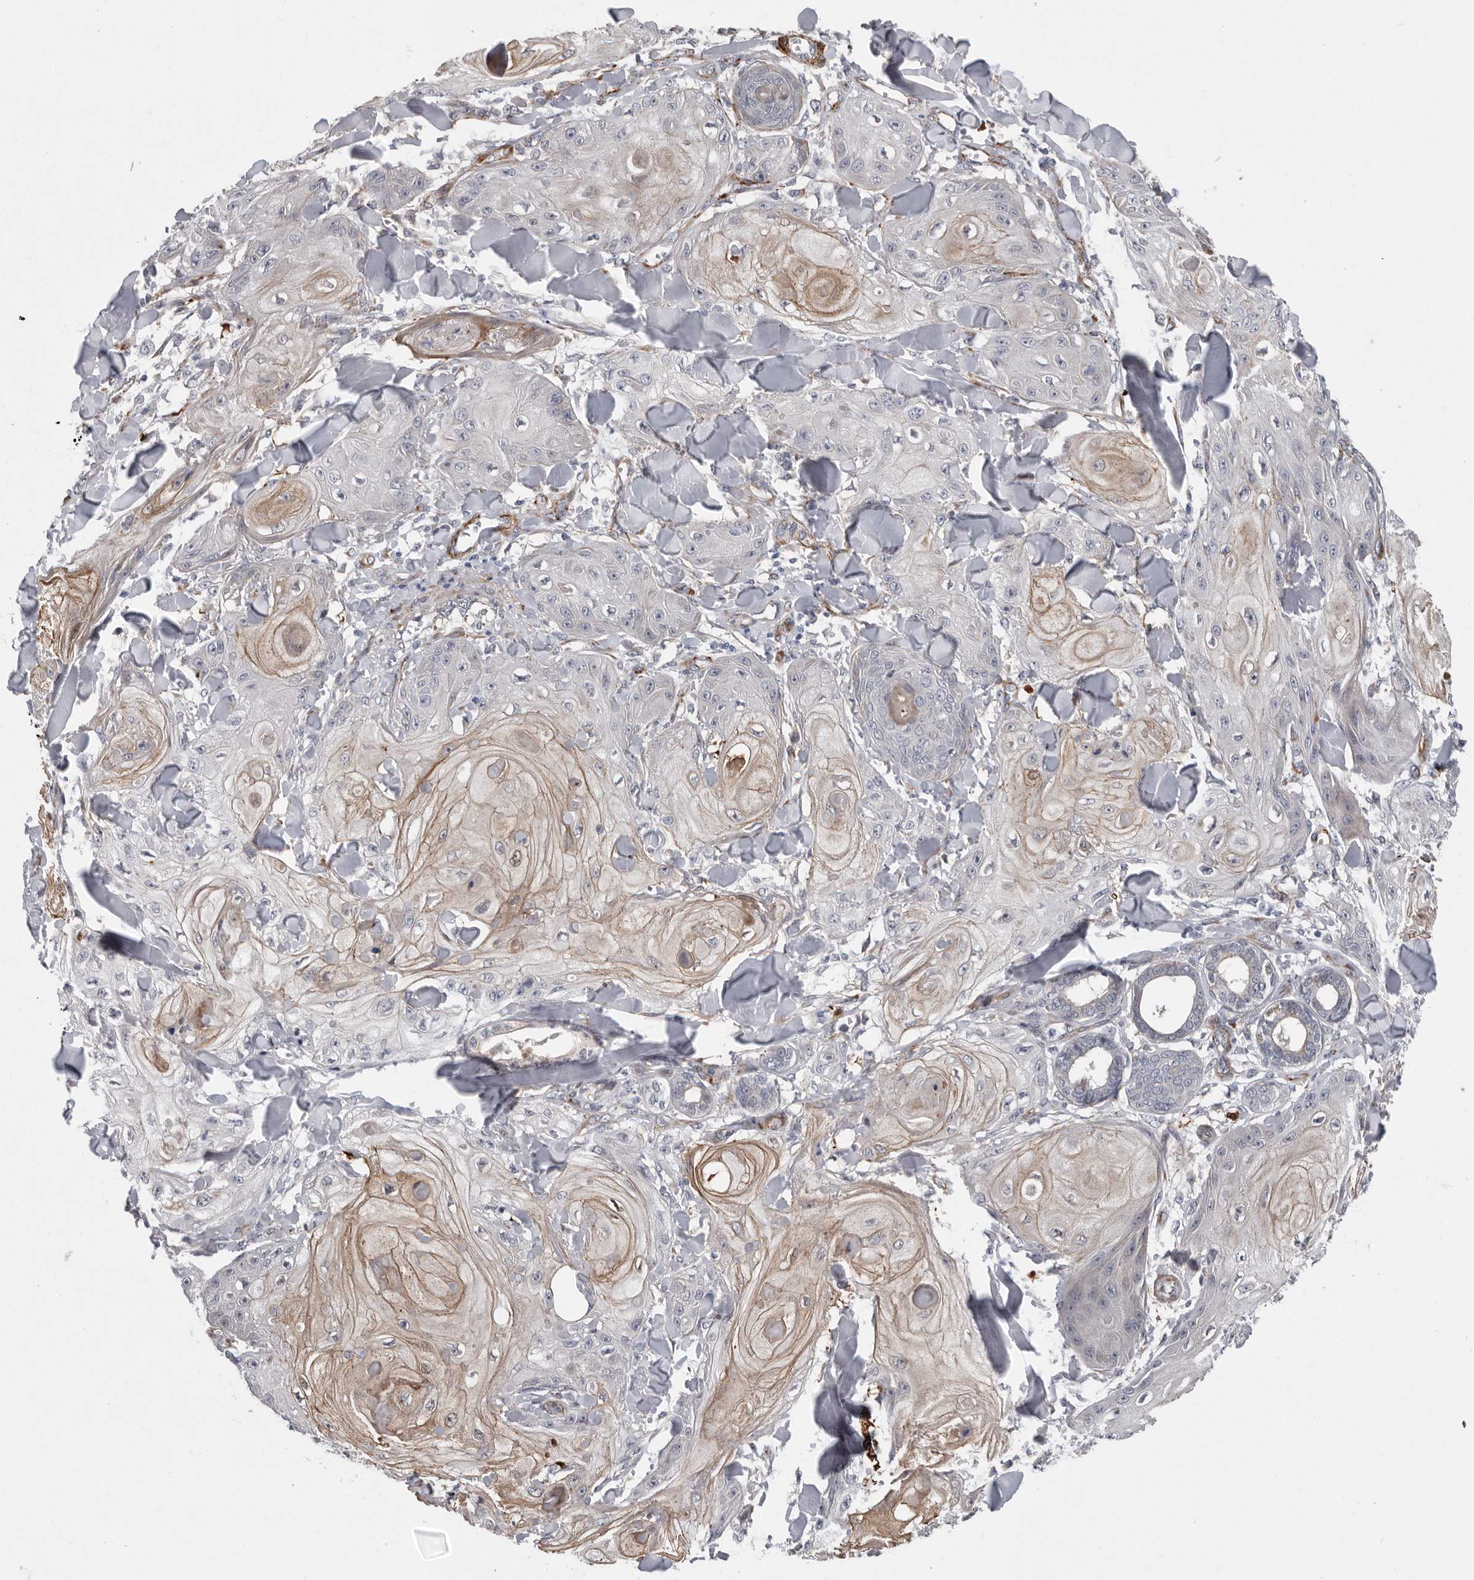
{"staining": {"intensity": "weak", "quantity": "25%-75%", "location": "cytoplasmic/membranous"}, "tissue": "skin cancer", "cell_type": "Tumor cells", "image_type": "cancer", "snomed": [{"axis": "morphology", "description": "Squamous cell carcinoma, NOS"}, {"axis": "topography", "description": "Skin"}], "caption": "Protein analysis of skin squamous cell carcinoma tissue reveals weak cytoplasmic/membranous staining in about 25%-75% of tumor cells.", "gene": "ATXN3L", "patient": {"sex": "male", "age": 74}}